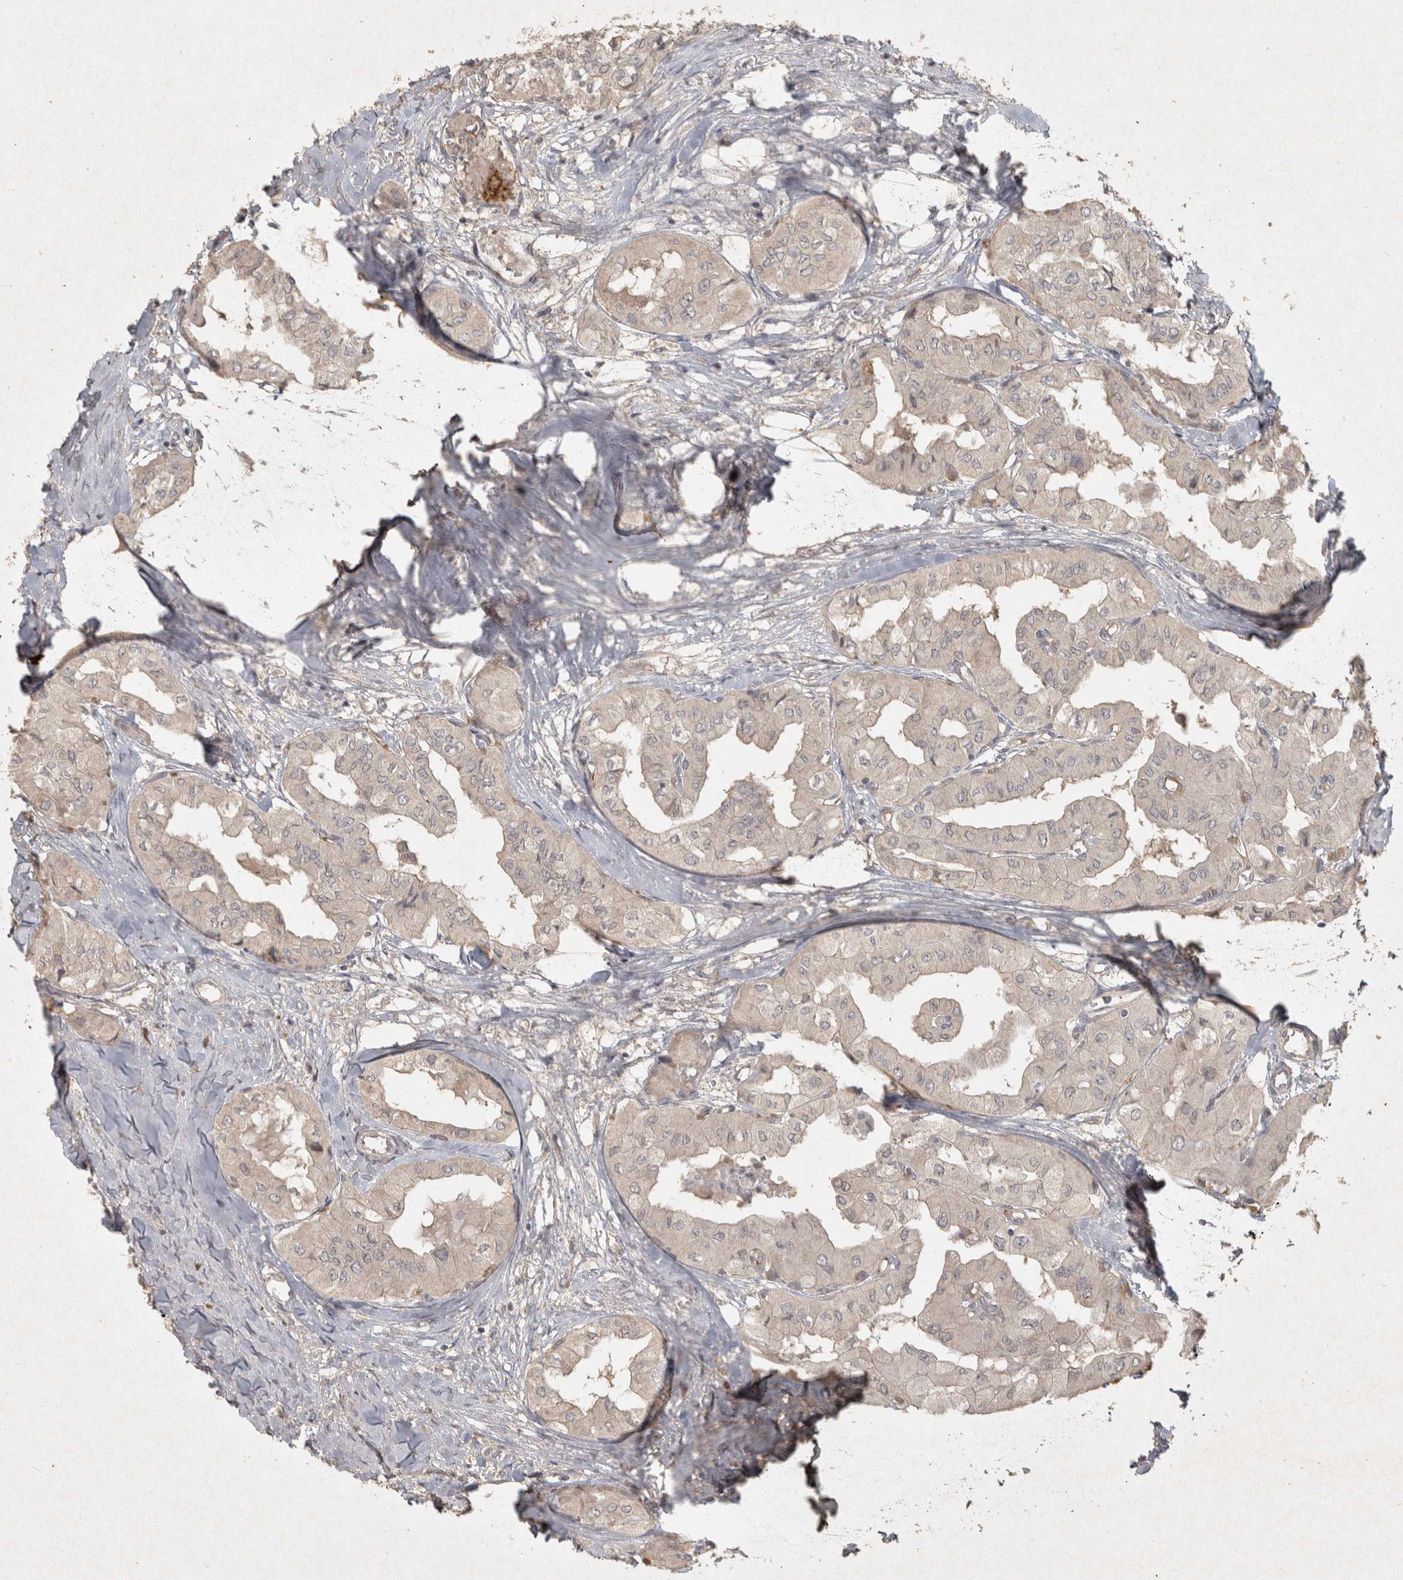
{"staining": {"intensity": "weak", "quantity": "25%-75%", "location": "cytoplasmic/membranous"}, "tissue": "thyroid cancer", "cell_type": "Tumor cells", "image_type": "cancer", "snomed": [{"axis": "morphology", "description": "Papillary adenocarcinoma, NOS"}, {"axis": "topography", "description": "Thyroid gland"}], "caption": "Immunohistochemistry micrograph of neoplastic tissue: thyroid cancer (papillary adenocarcinoma) stained using immunohistochemistry exhibits low levels of weak protein expression localized specifically in the cytoplasmic/membranous of tumor cells, appearing as a cytoplasmic/membranous brown color.", "gene": "OSTN", "patient": {"sex": "female", "age": 59}}